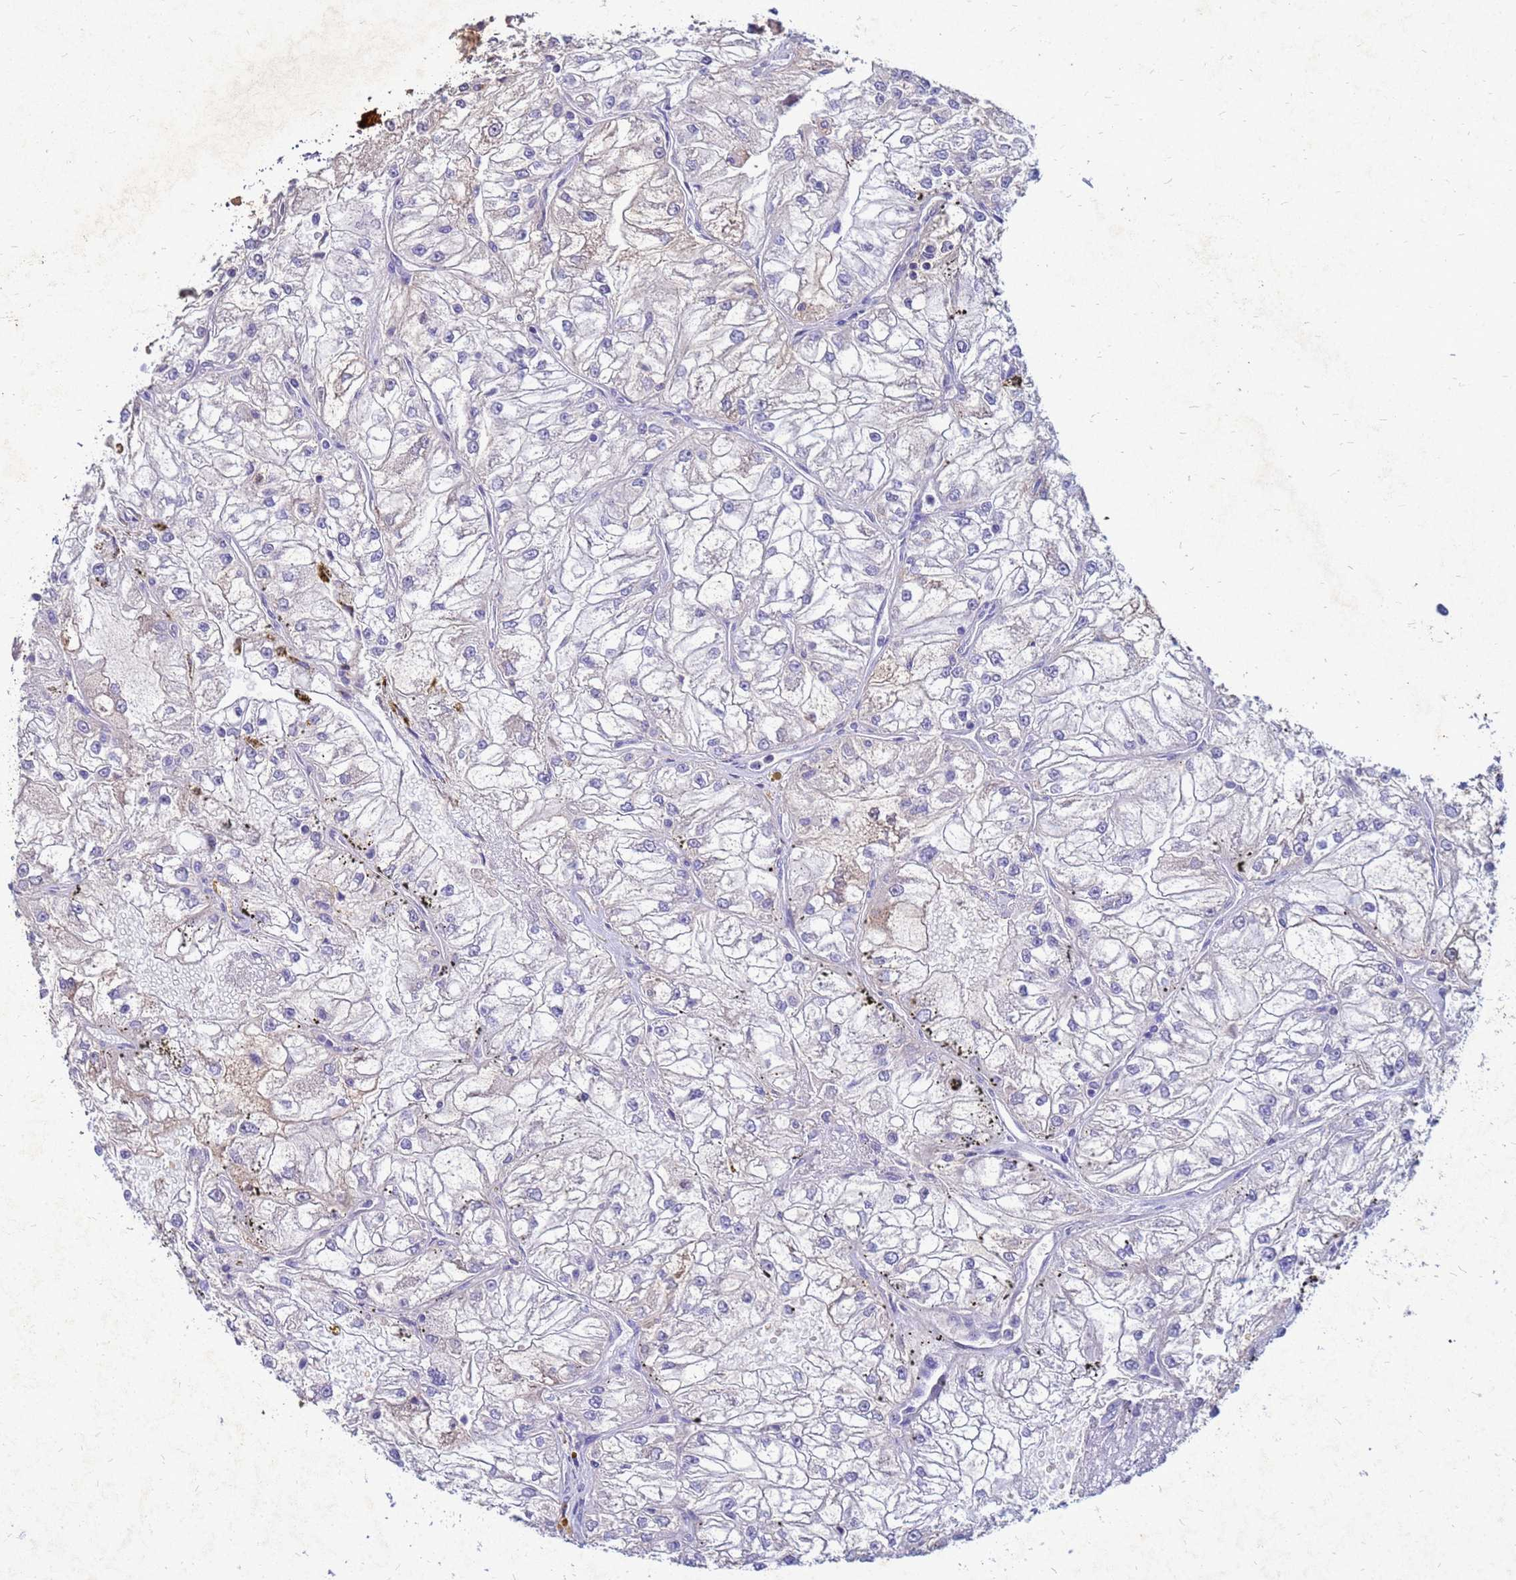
{"staining": {"intensity": "weak", "quantity": "<25%", "location": "cytoplasmic/membranous"}, "tissue": "renal cancer", "cell_type": "Tumor cells", "image_type": "cancer", "snomed": [{"axis": "morphology", "description": "Adenocarcinoma, NOS"}, {"axis": "topography", "description": "Kidney"}], "caption": "There is no significant expression in tumor cells of adenocarcinoma (renal).", "gene": "AKR1C1", "patient": {"sex": "female", "age": 72}}